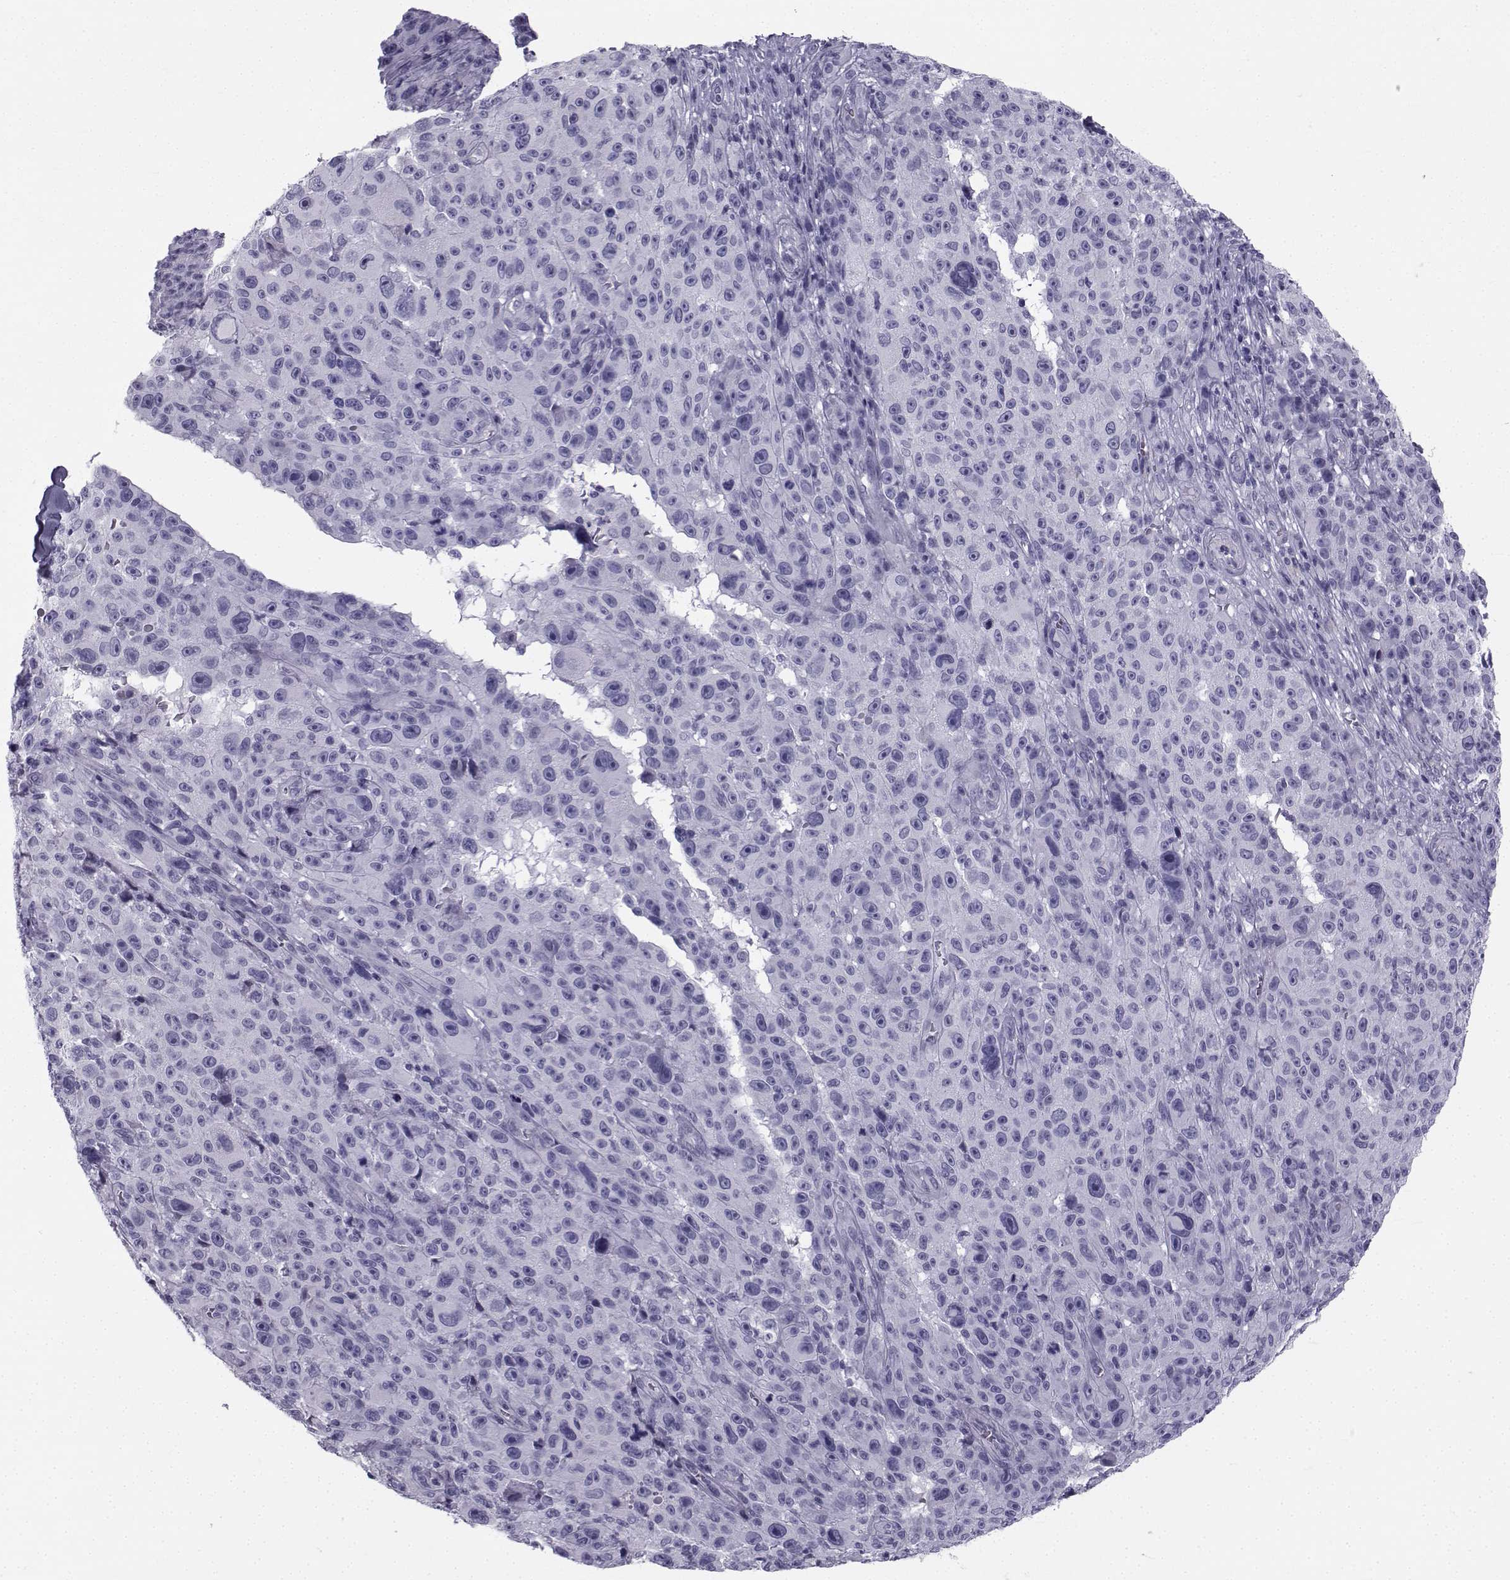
{"staining": {"intensity": "negative", "quantity": "none", "location": "none"}, "tissue": "melanoma", "cell_type": "Tumor cells", "image_type": "cancer", "snomed": [{"axis": "morphology", "description": "Malignant melanoma, NOS"}, {"axis": "topography", "description": "Skin"}], "caption": "Tumor cells are negative for protein expression in human melanoma.", "gene": "SPANXD", "patient": {"sex": "female", "age": 82}}